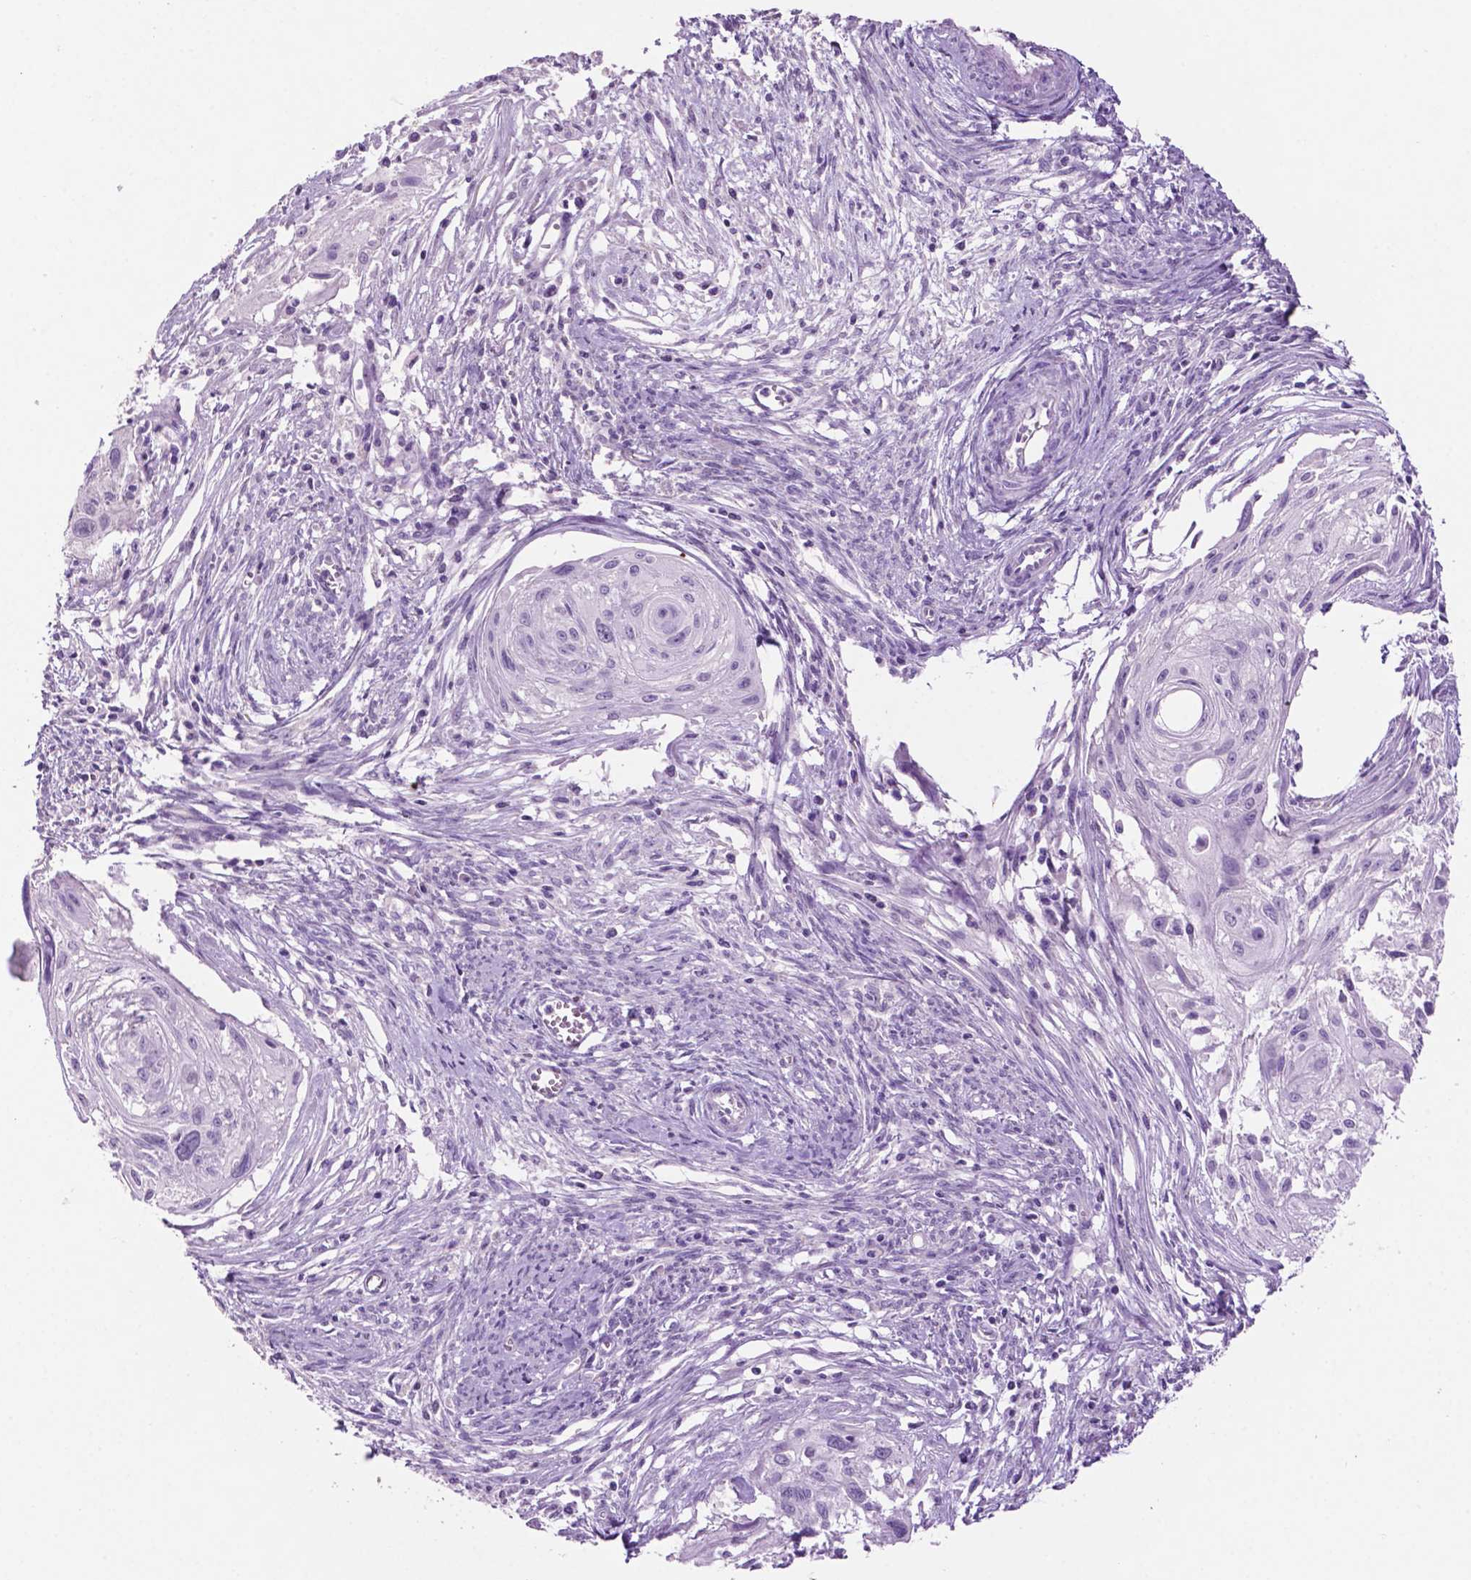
{"staining": {"intensity": "negative", "quantity": "none", "location": "none"}, "tissue": "cervical cancer", "cell_type": "Tumor cells", "image_type": "cancer", "snomed": [{"axis": "morphology", "description": "Squamous cell carcinoma, NOS"}, {"axis": "topography", "description": "Cervix"}], "caption": "Immunohistochemical staining of human cervical cancer exhibits no significant positivity in tumor cells.", "gene": "PHGR1", "patient": {"sex": "female", "age": 49}}